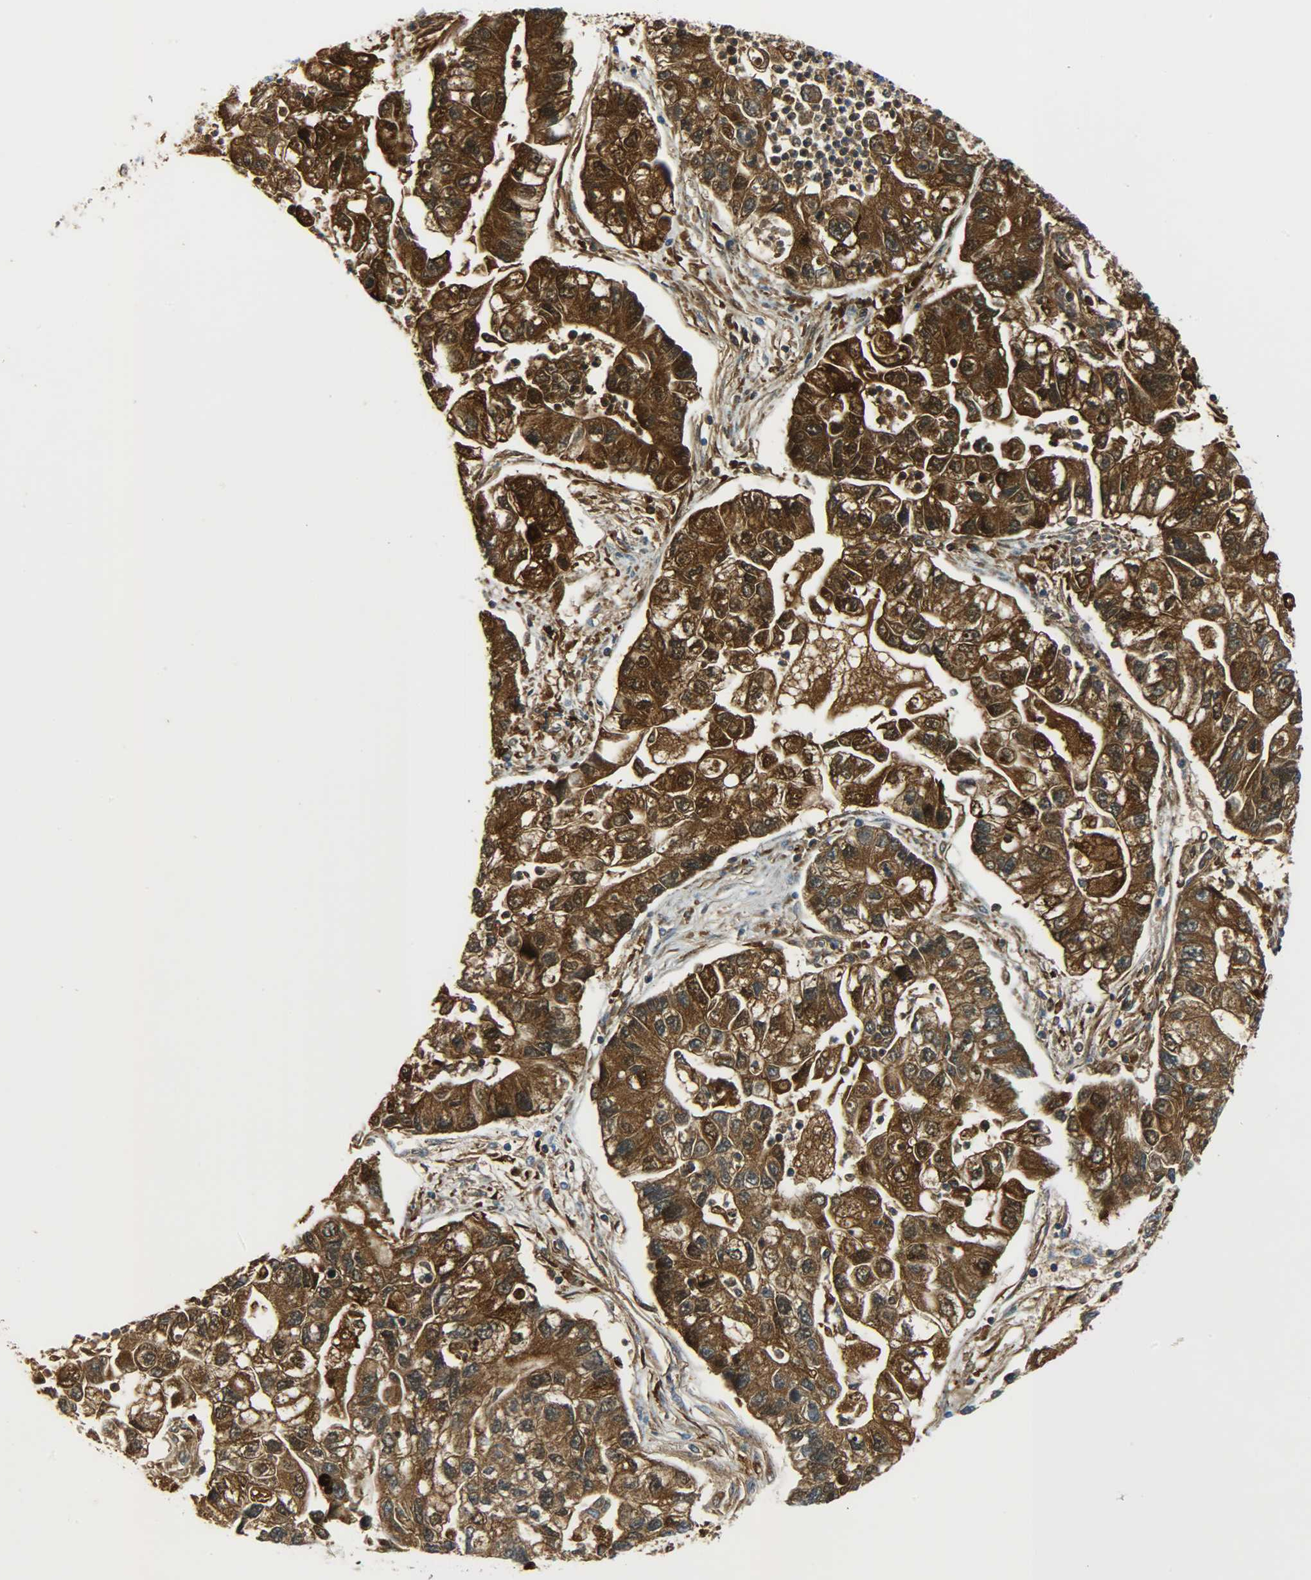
{"staining": {"intensity": "strong", "quantity": ">75%", "location": "cytoplasmic/membranous,nuclear"}, "tissue": "lung cancer", "cell_type": "Tumor cells", "image_type": "cancer", "snomed": [{"axis": "morphology", "description": "Adenocarcinoma, NOS"}, {"axis": "topography", "description": "Lung"}], "caption": "Protein expression analysis of adenocarcinoma (lung) demonstrates strong cytoplasmic/membranous and nuclear staining in approximately >75% of tumor cells.", "gene": "CRP", "patient": {"sex": "female", "age": 51}}